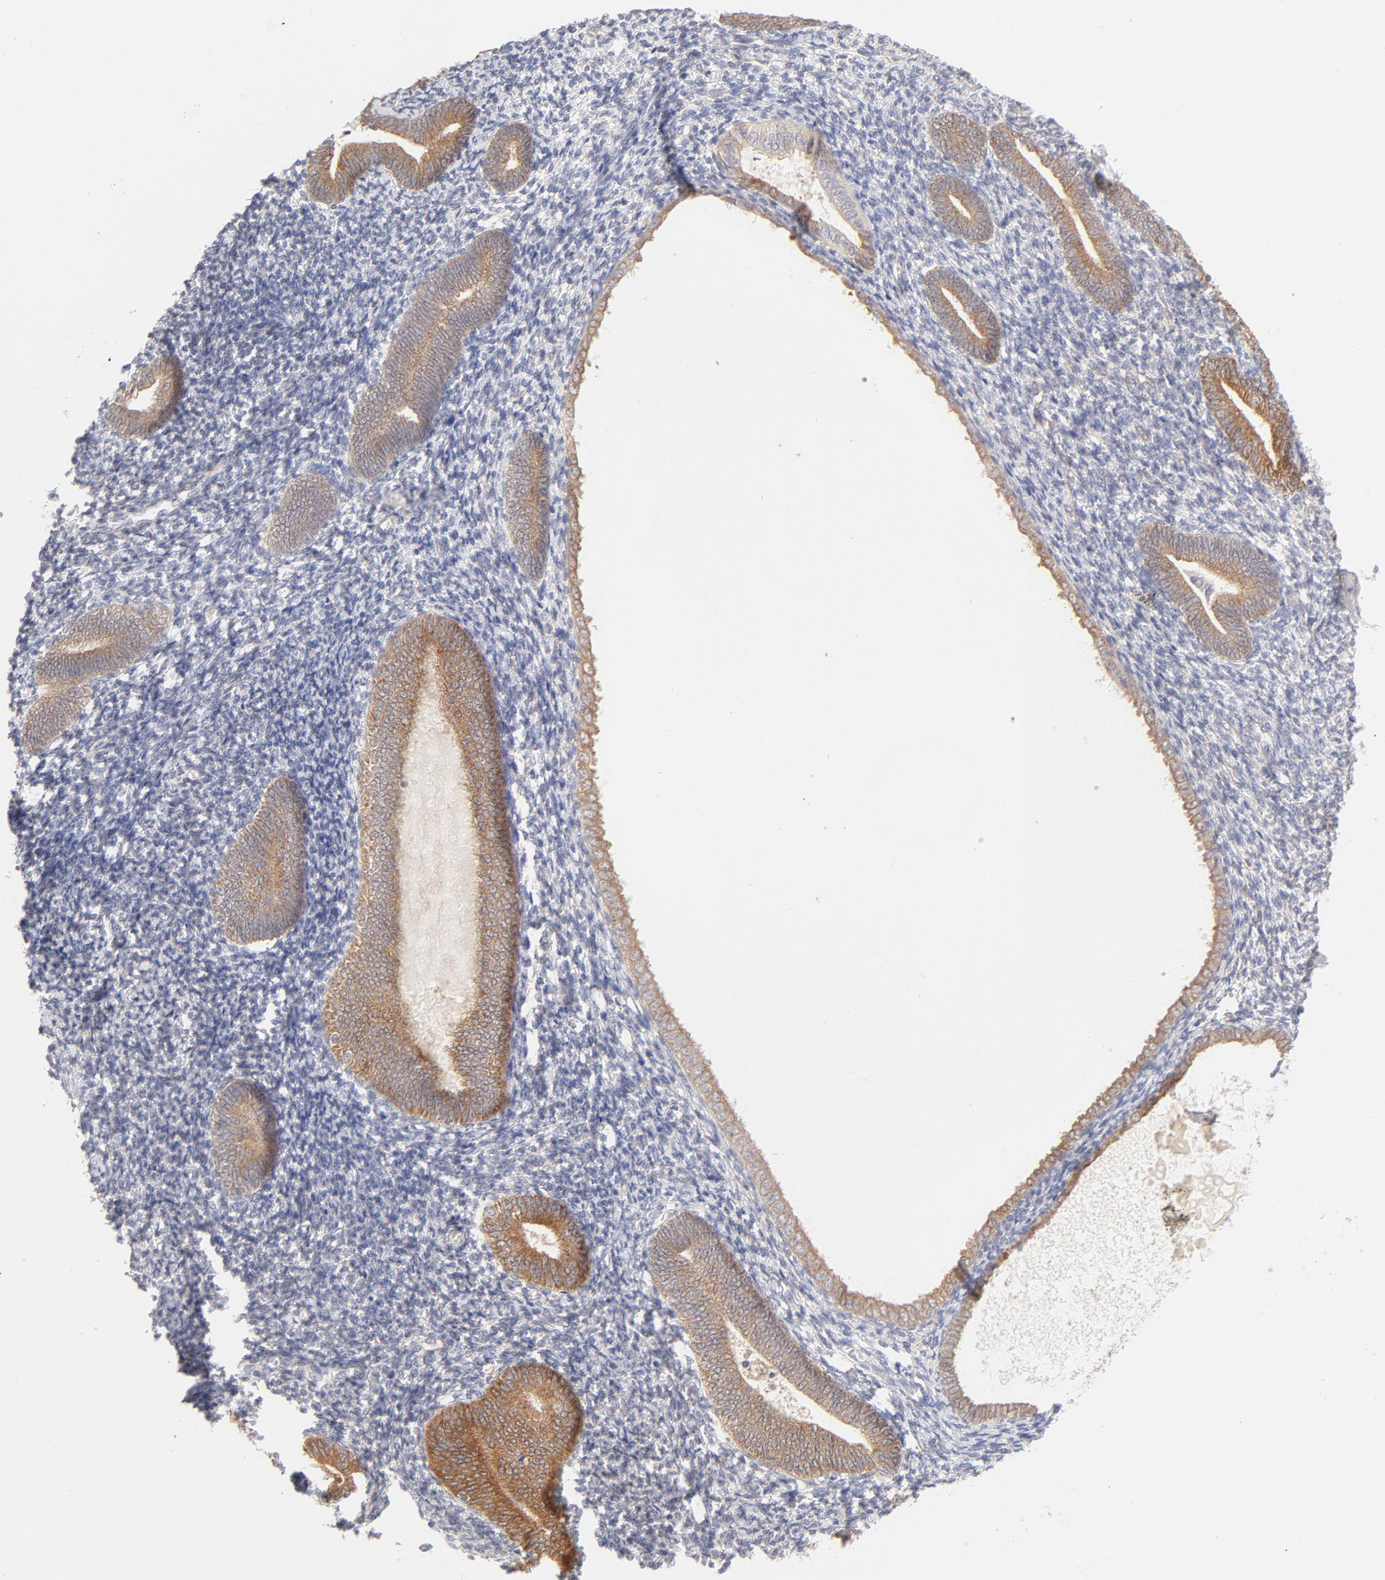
{"staining": {"intensity": "negative", "quantity": "none", "location": "none"}, "tissue": "endometrium", "cell_type": "Cells in endometrial stroma", "image_type": "normal", "snomed": [{"axis": "morphology", "description": "Normal tissue, NOS"}, {"axis": "topography", "description": "Endometrium"}], "caption": "IHC photomicrograph of normal human endometrium stained for a protein (brown), which demonstrates no positivity in cells in endometrial stroma.", "gene": "RPS6KA1", "patient": {"sex": "female", "age": 57}}